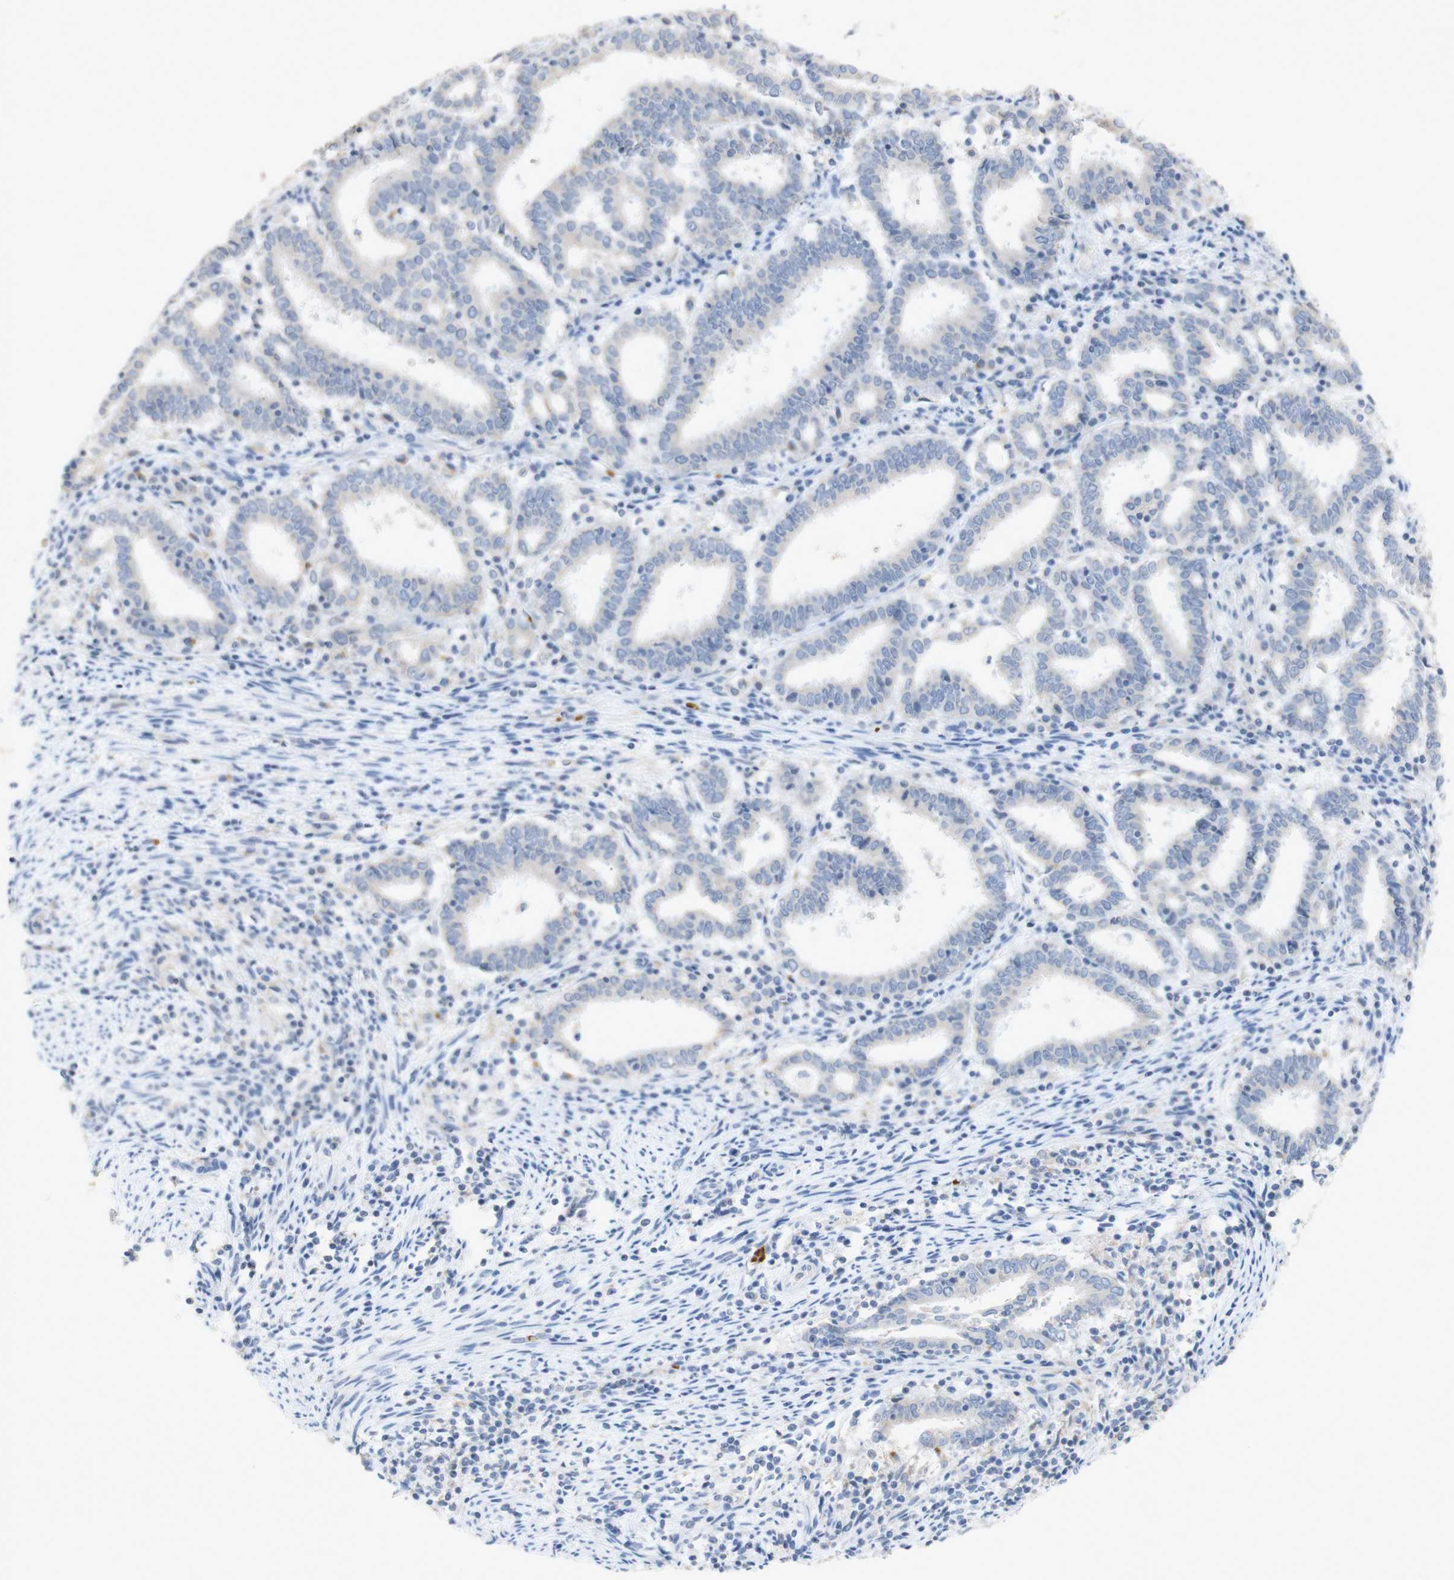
{"staining": {"intensity": "negative", "quantity": "none", "location": "none"}, "tissue": "endometrial cancer", "cell_type": "Tumor cells", "image_type": "cancer", "snomed": [{"axis": "morphology", "description": "Adenocarcinoma, NOS"}, {"axis": "topography", "description": "Uterus"}], "caption": "IHC of endometrial cancer (adenocarcinoma) displays no expression in tumor cells.", "gene": "EPO", "patient": {"sex": "female", "age": 83}}